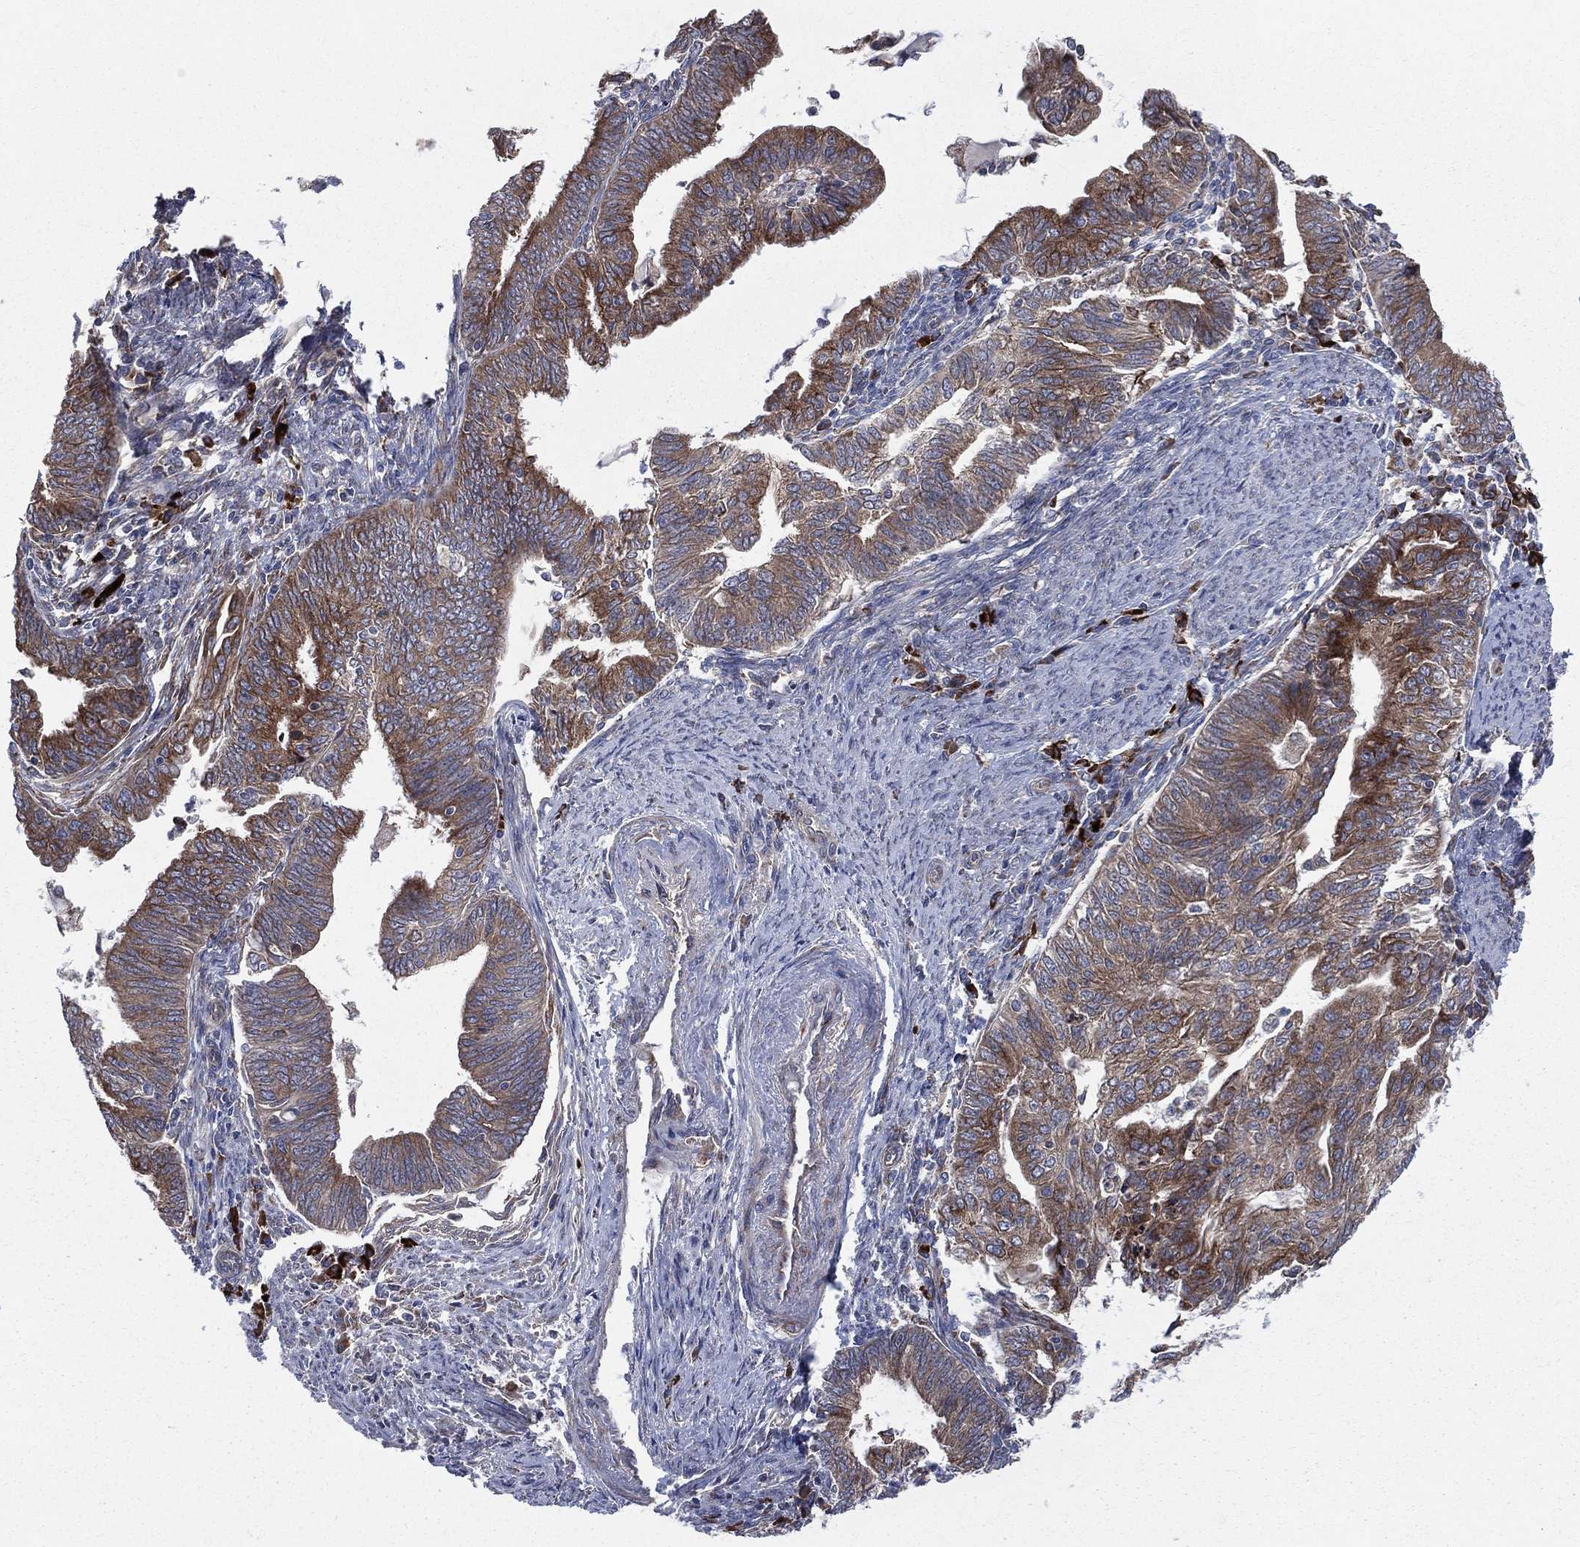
{"staining": {"intensity": "strong", "quantity": ">75%", "location": "cytoplasmic/membranous"}, "tissue": "endometrial cancer", "cell_type": "Tumor cells", "image_type": "cancer", "snomed": [{"axis": "morphology", "description": "Adenocarcinoma, NOS"}, {"axis": "topography", "description": "Endometrium"}], "caption": "Immunohistochemistry photomicrograph of neoplastic tissue: human adenocarcinoma (endometrial) stained using immunohistochemistry (IHC) shows high levels of strong protein expression localized specifically in the cytoplasmic/membranous of tumor cells, appearing as a cytoplasmic/membranous brown color.", "gene": "CCDC159", "patient": {"sex": "female", "age": 82}}